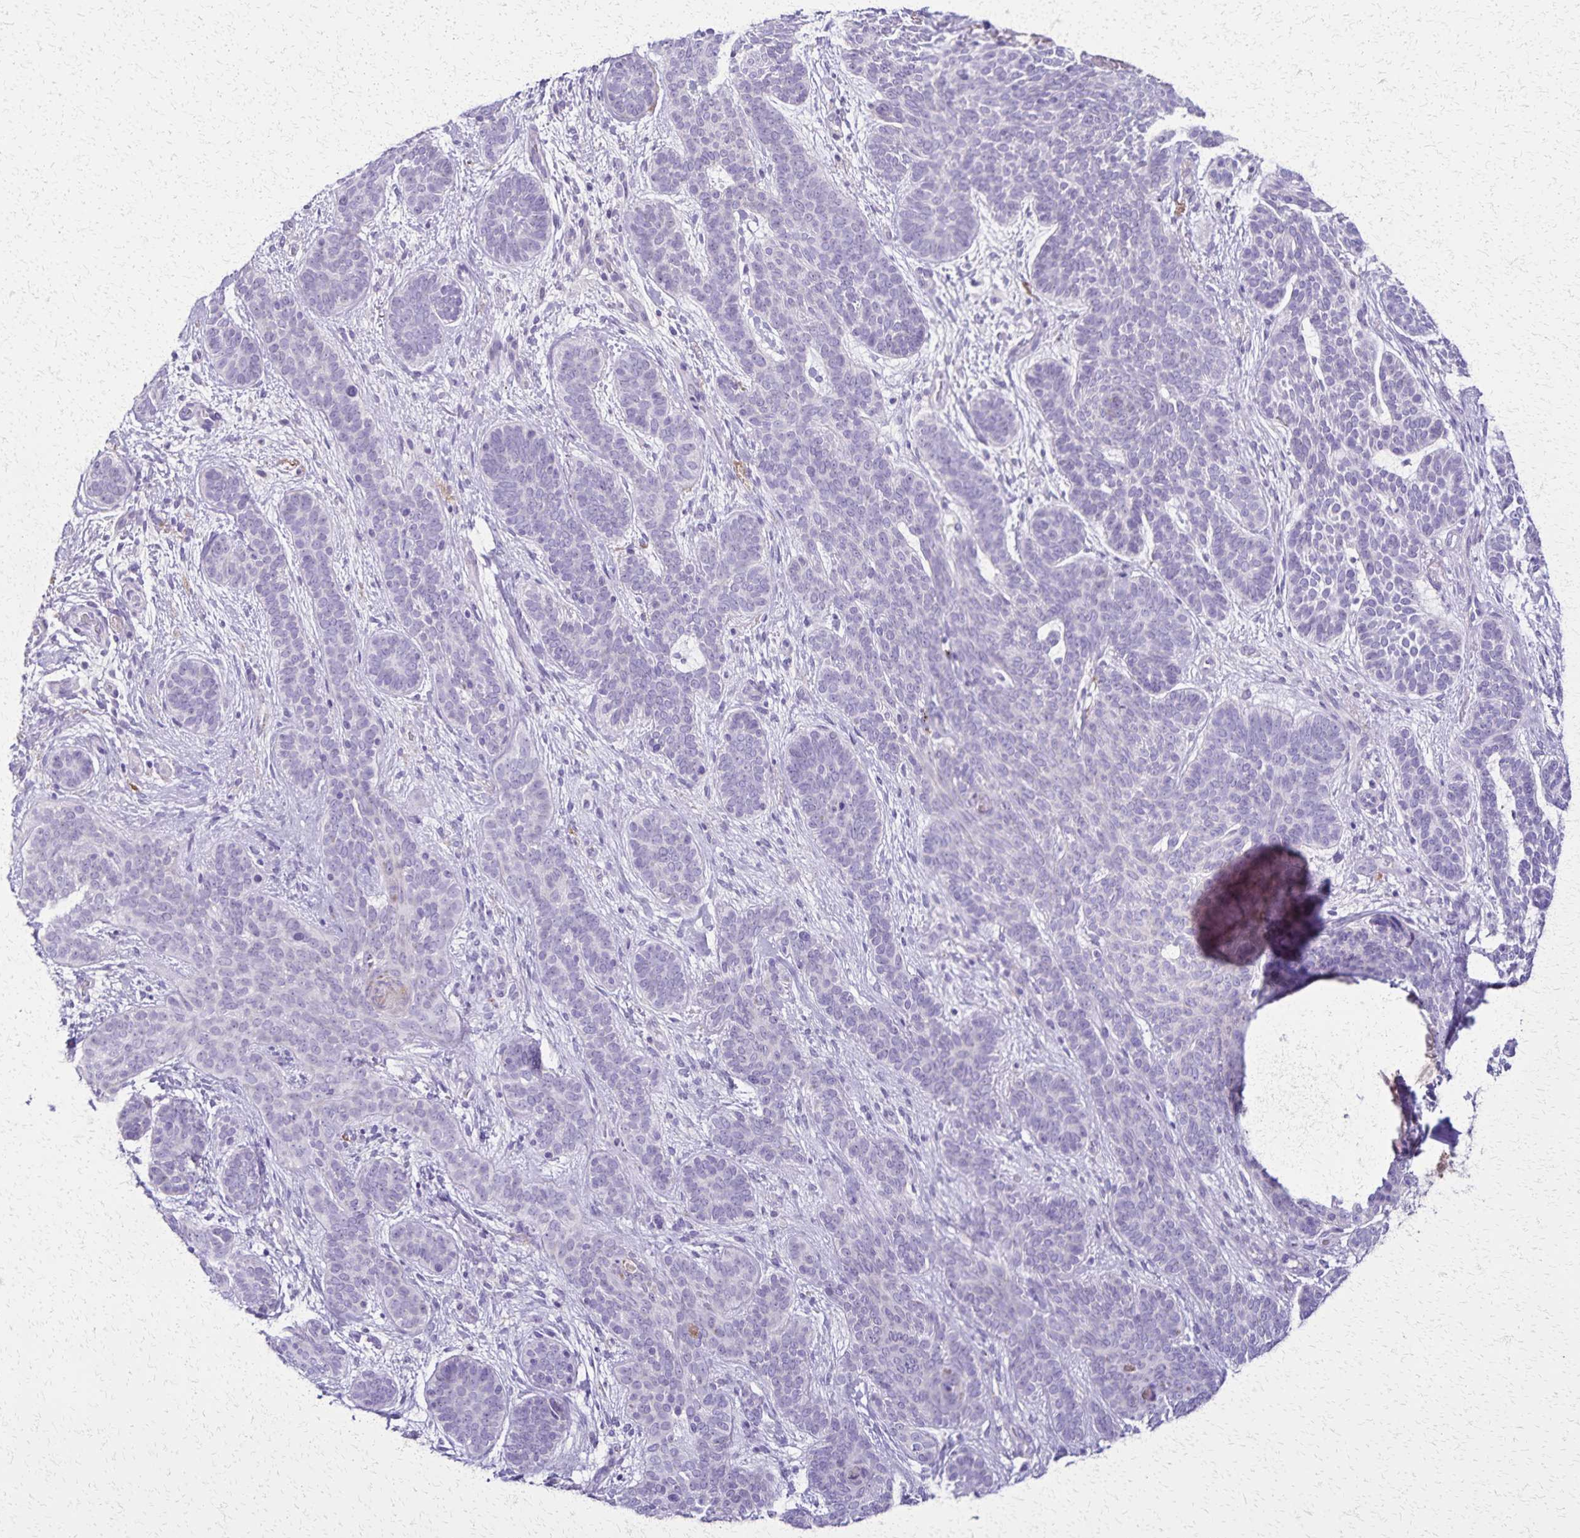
{"staining": {"intensity": "negative", "quantity": "none", "location": "none"}, "tissue": "skin cancer", "cell_type": "Tumor cells", "image_type": "cancer", "snomed": [{"axis": "morphology", "description": "Basal cell carcinoma"}, {"axis": "topography", "description": "Skin"}], "caption": "Immunohistochemical staining of skin cancer shows no significant staining in tumor cells.", "gene": "OR51B5", "patient": {"sex": "female", "age": 82}}